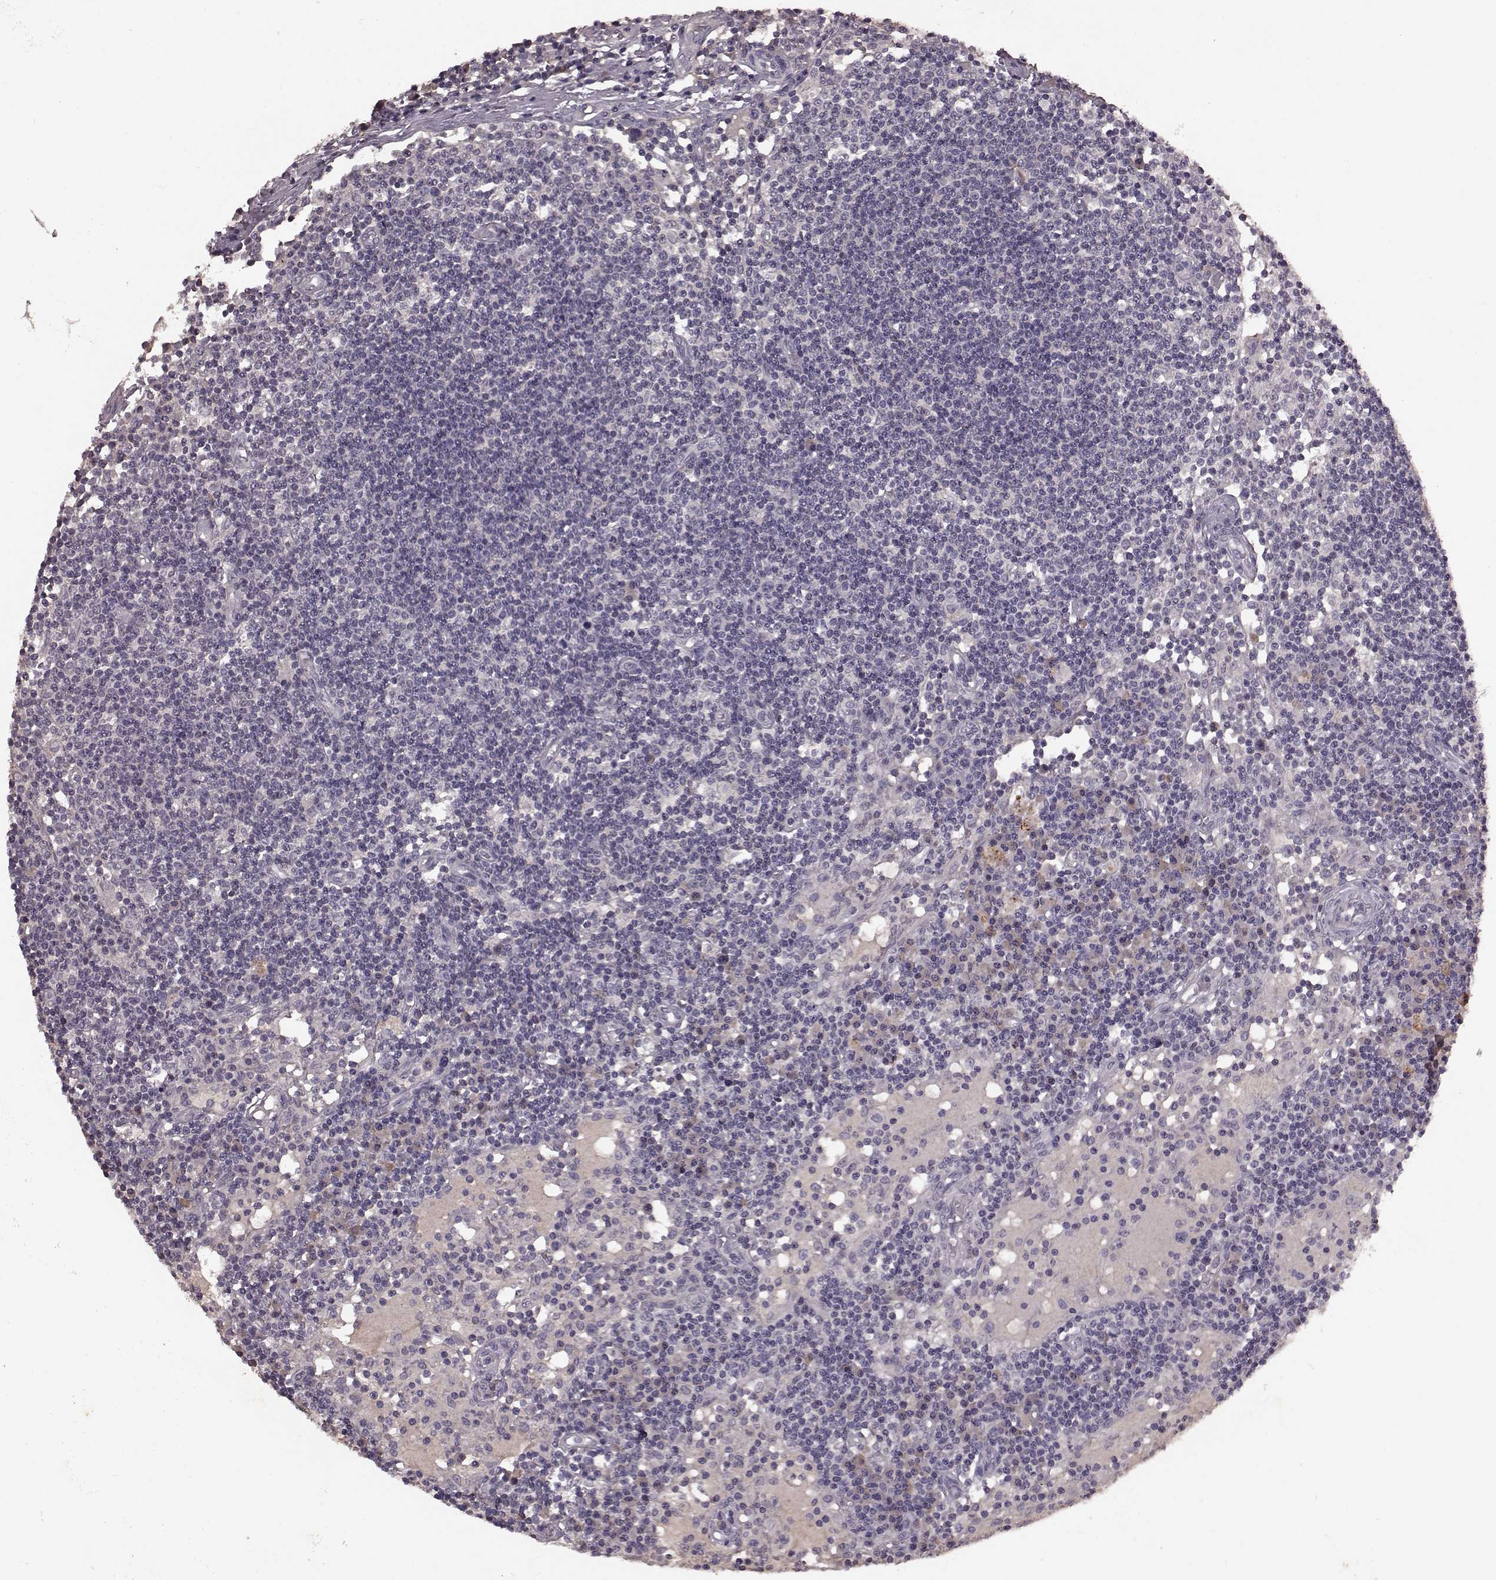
{"staining": {"intensity": "negative", "quantity": "none", "location": "none"}, "tissue": "lymph node", "cell_type": "Germinal center cells", "image_type": "normal", "snomed": [{"axis": "morphology", "description": "Normal tissue, NOS"}, {"axis": "topography", "description": "Lymph node"}], "caption": "This is a image of IHC staining of unremarkable lymph node, which shows no staining in germinal center cells. (Stains: DAB (3,3'-diaminobenzidine) immunohistochemistry with hematoxylin counter stain, Microscopy: brightfield microscopy at high magnification).", "gene": "FRRS1L", "patient": {"sex": "female", "age": 72}}